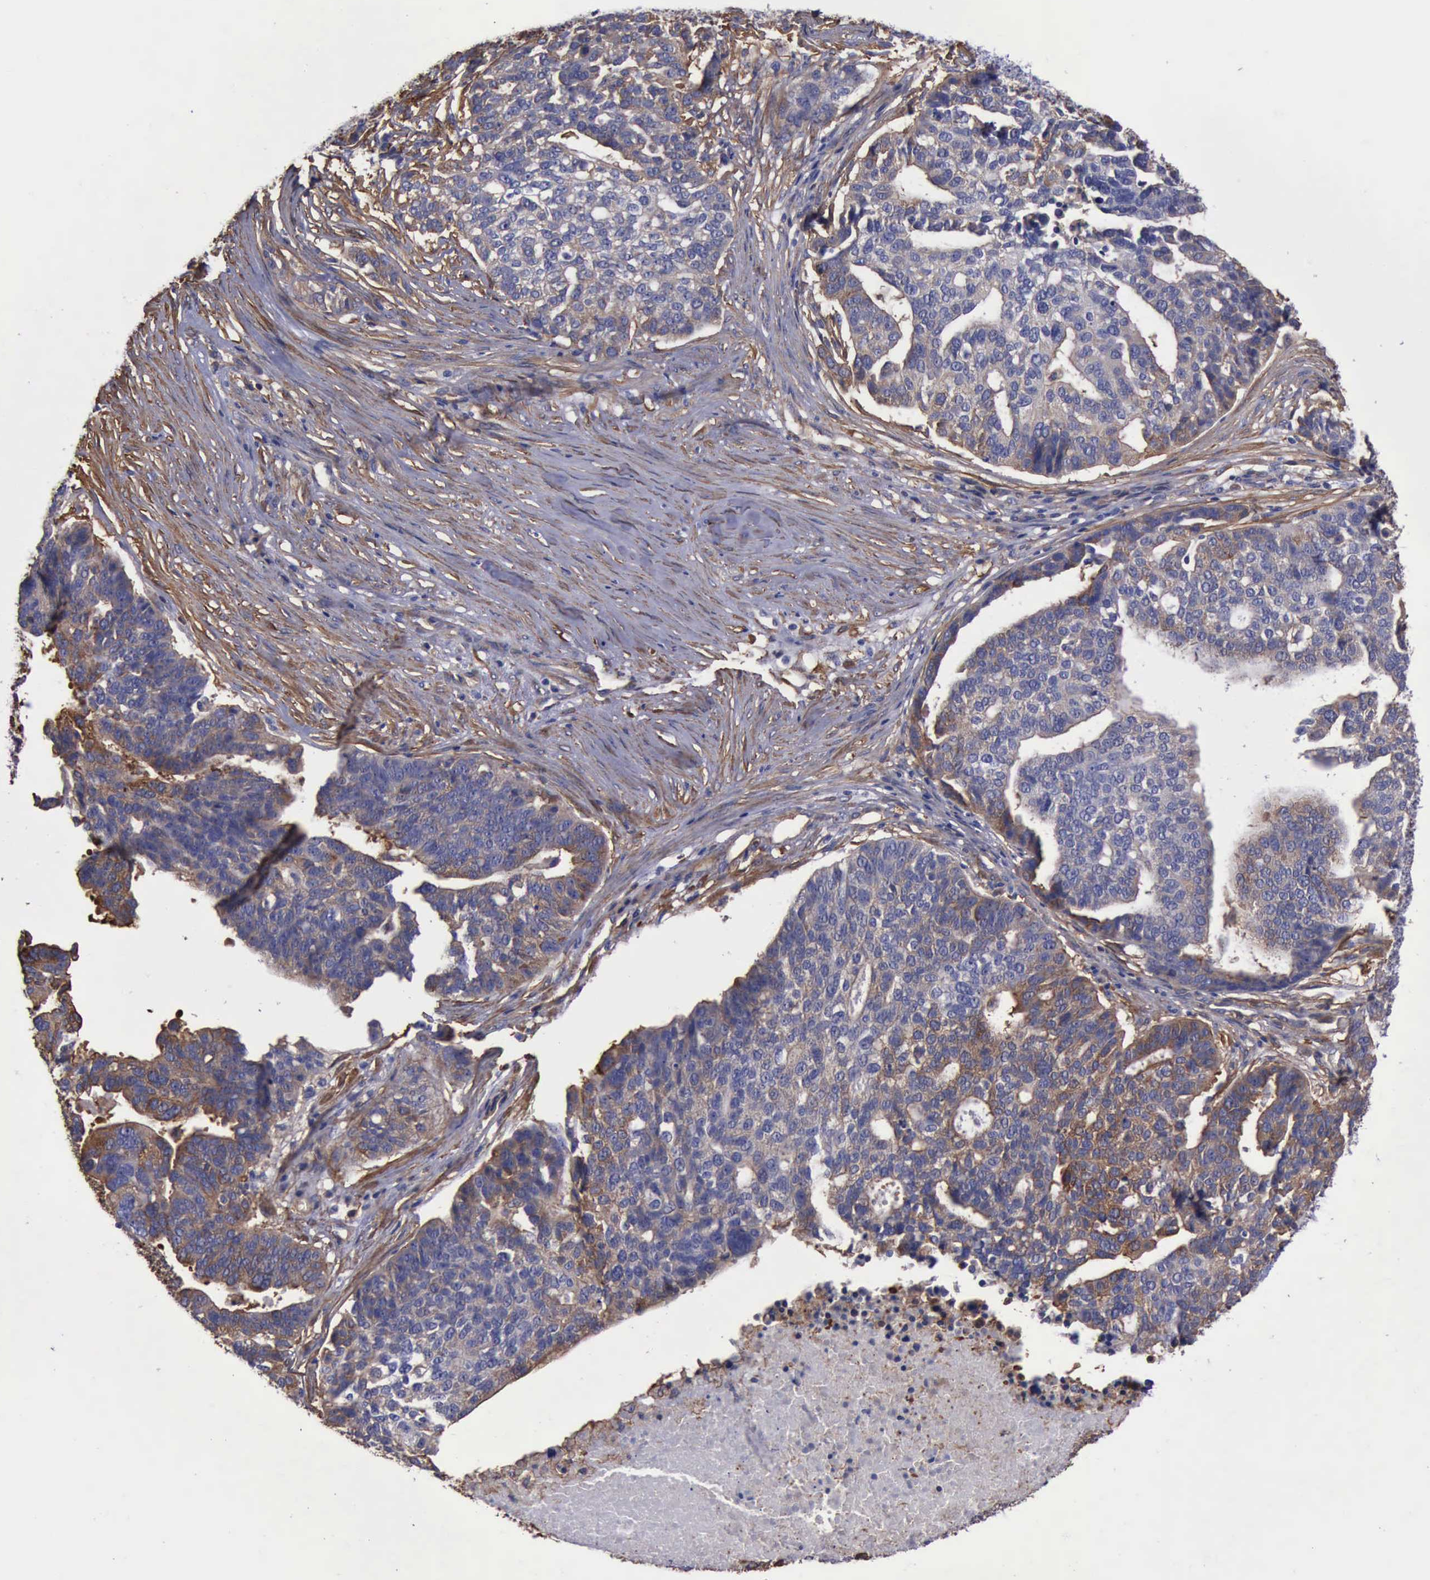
{"staining": {"intensity": "weak", "quantity": "25%-75%", "location": "cytoplasmic/membranous"}, "tissue": "ovarian cancer", "cell_type": "Tumor cells", "image_type": "cancer", "snomed": [{"axis": "morphology", "description": "Cystadenocarcinoma, serous, NOS"}, {"axis": "topography", "description": "Ovary"}], "caption": "A low amount of weak cytoplasmic/membranous positivity is identified in approximately 25%-75% of tumor cells in ovarian serous cystadenocarcinoma tissue.", "gene": "FLNA", "patient": {"sex": "female", "age": 59}}